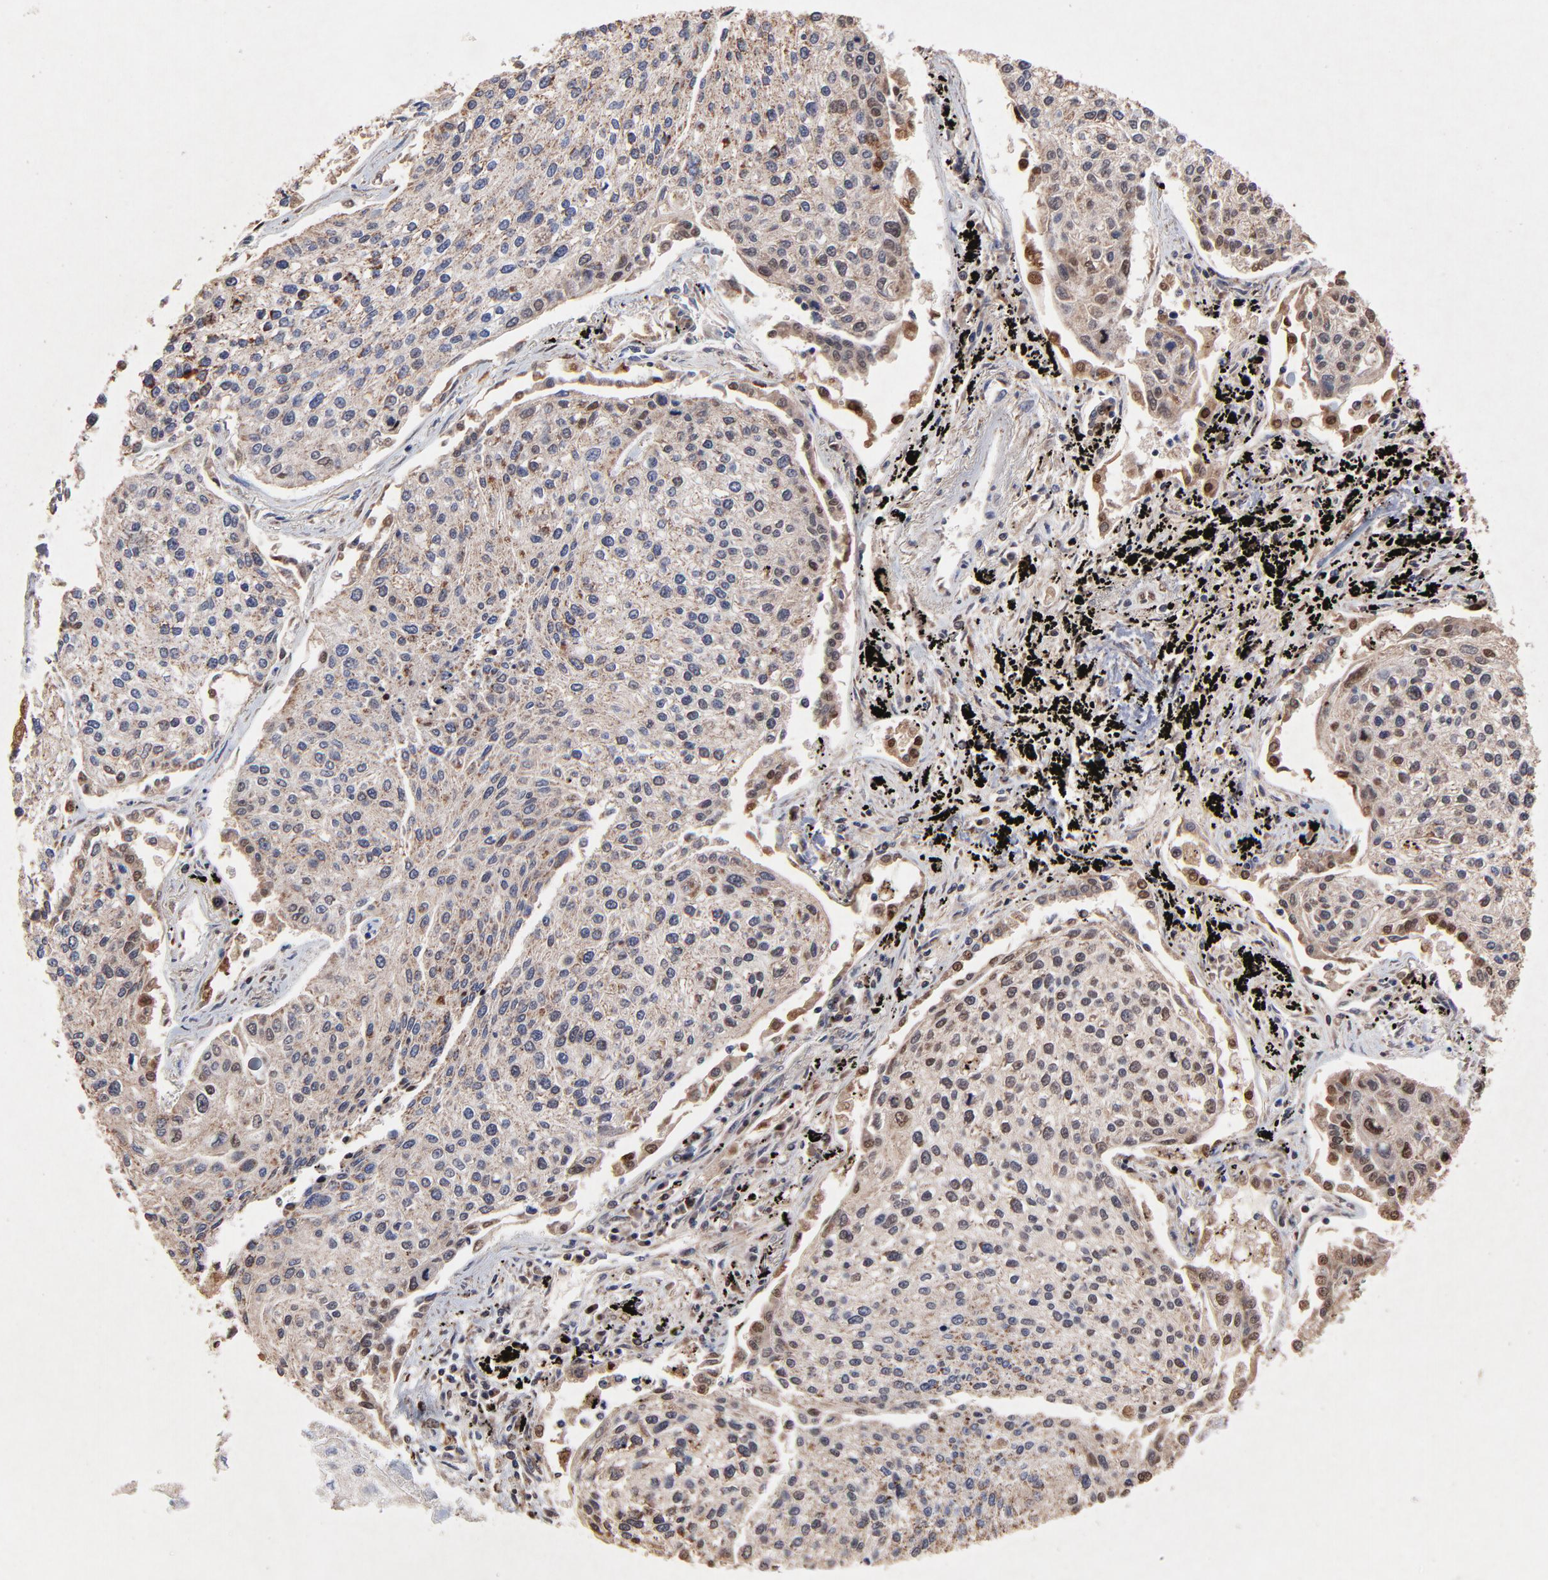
{"staining": {"intensity": "weak", "quantity": ">75%", "location": "cytoplasmic/membranous"}, "tissue": "lung cancer", "cell_type": "Tumor cells", "image_type": "cancer", "snomed": [{"axis": "morphology", "description": "Squamous cell carcinoma, NOS"}, {"axis": "topography", "description": "Lung"}], "caption": "A photomicrograph of human lung squamous cell carcinoma stained for a protein shows weak cytoplasmic/membranous brown staining in tumor cells. Nuclei are stained in blue.", "gene": "SSBP1", "patient": {"sex": "male", "age": 75}}